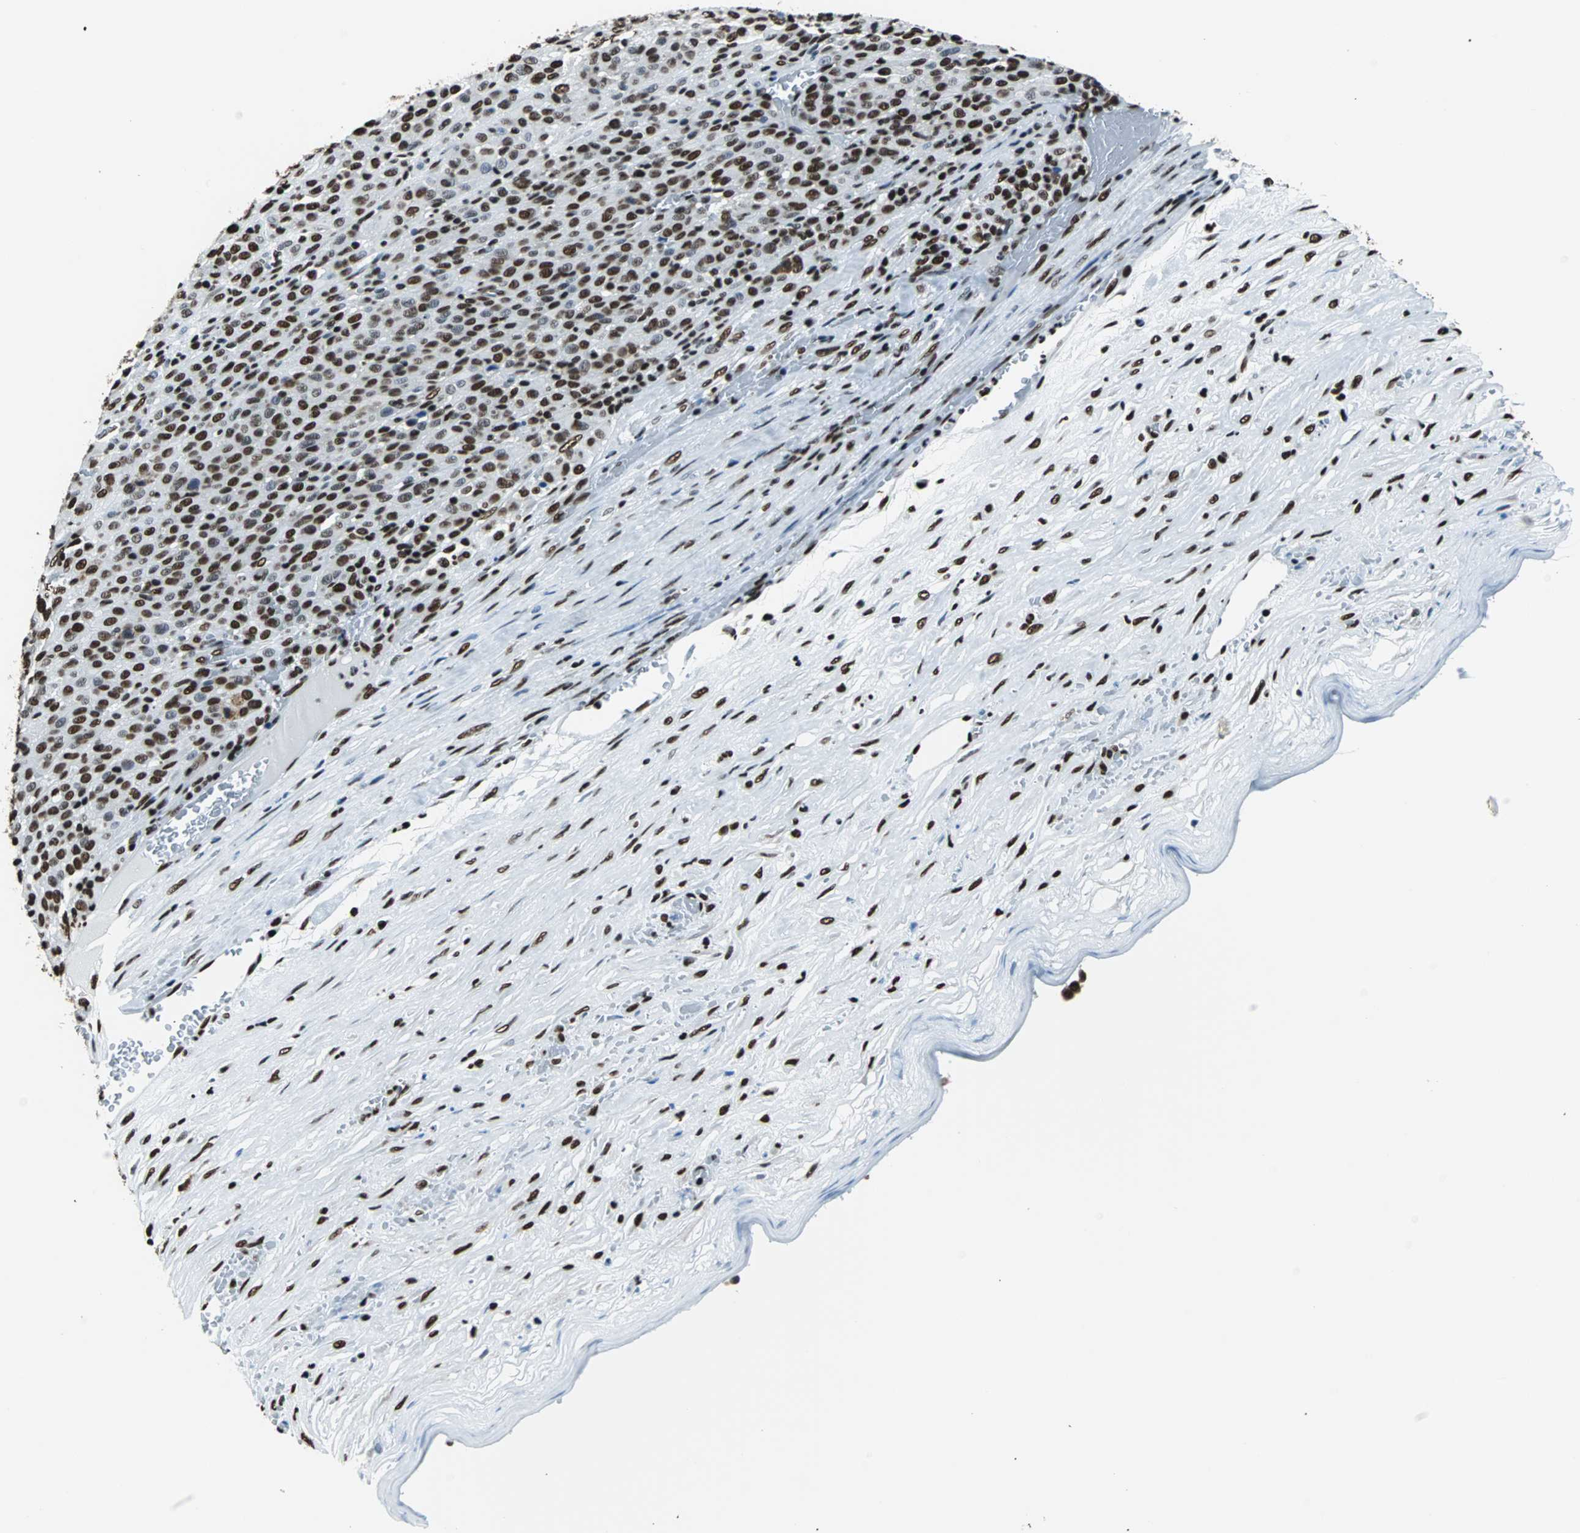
{"staining": {"intensity": "strong", "quantity": ">75%", "location": "nuclear"}, "tissue": "melanoma", "cell_type": "Tumor cells", "image_type": "cancer", "snomed": [{"axis": "morphology", "description": "Malignant melanoma, Metastatic site"}, {"axis": "topography", "description": "Pancreas"}], "caption": "Strong nuclear protein positivity is appreciated in about >75% of tumor cells in melanoma. (IHC, brightfield microscopy, high magnification).", "gene": "FUBP1", "patient": {"sex": "female", "age": 30}}